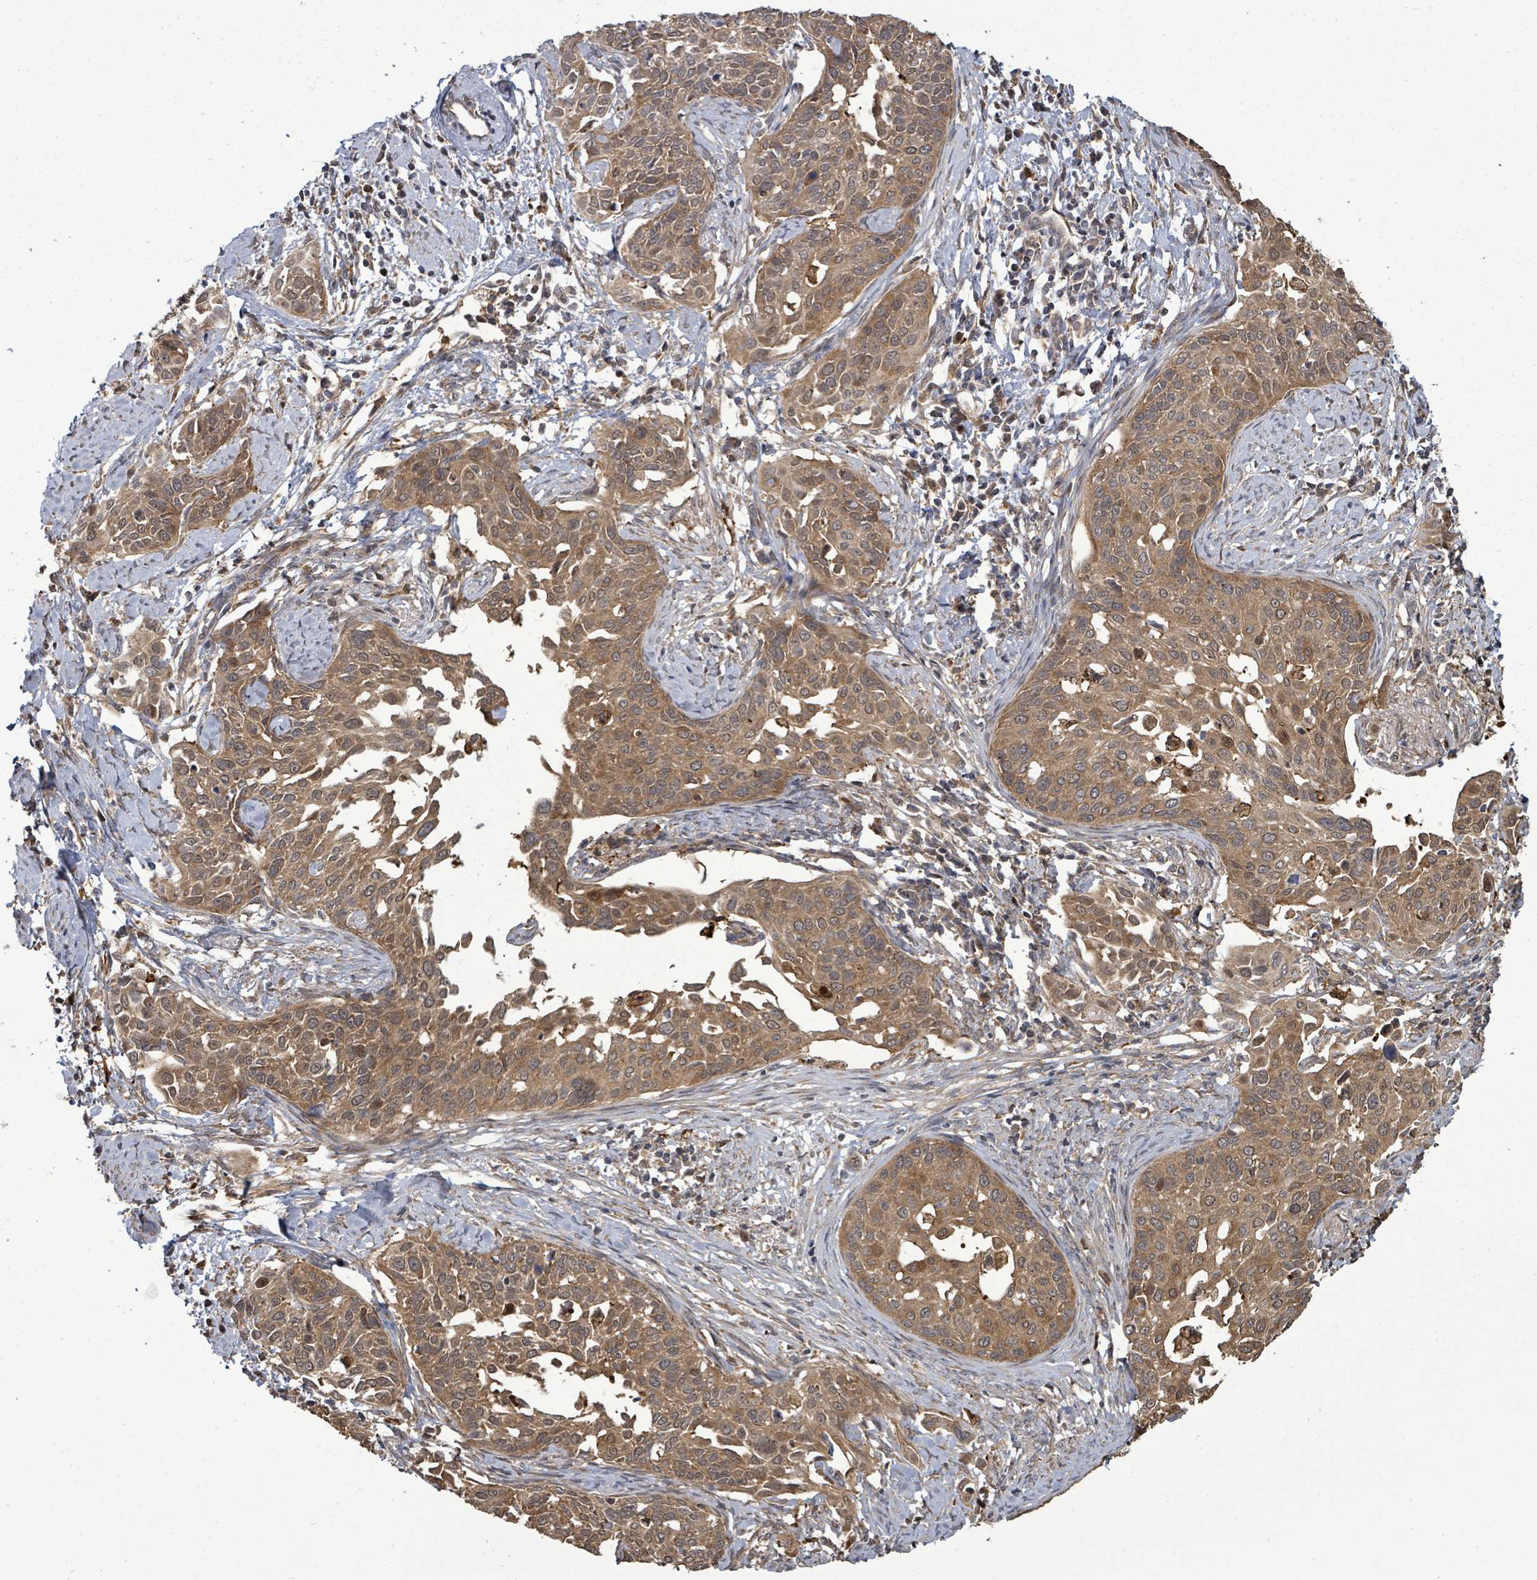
{"staining": {"intensity": "moderate", "quantity": ">75%", "location": "cytoplasmic/membranous"}, "tissue": "cervical cancer", "cell_type": "Tumor cells", "image_type": "cancer", "snomed": [{"axis": "morphology", "description": "Squamous cell carcinoma, NOS"}, {"axis": "topography", "description": "Cervix"}], "caption": "Squamous cell carcinoma (cervical) tissue demonstrates moderate cytoplasmic/membranous positivity in about >75% of tumor cells, visualized by immunohistochemistry. (brown staining indicates protein expression, while blue staining denotes nuclei).", "gene": "EIF3C", "patient": {"sex": "female", "age": 44}}